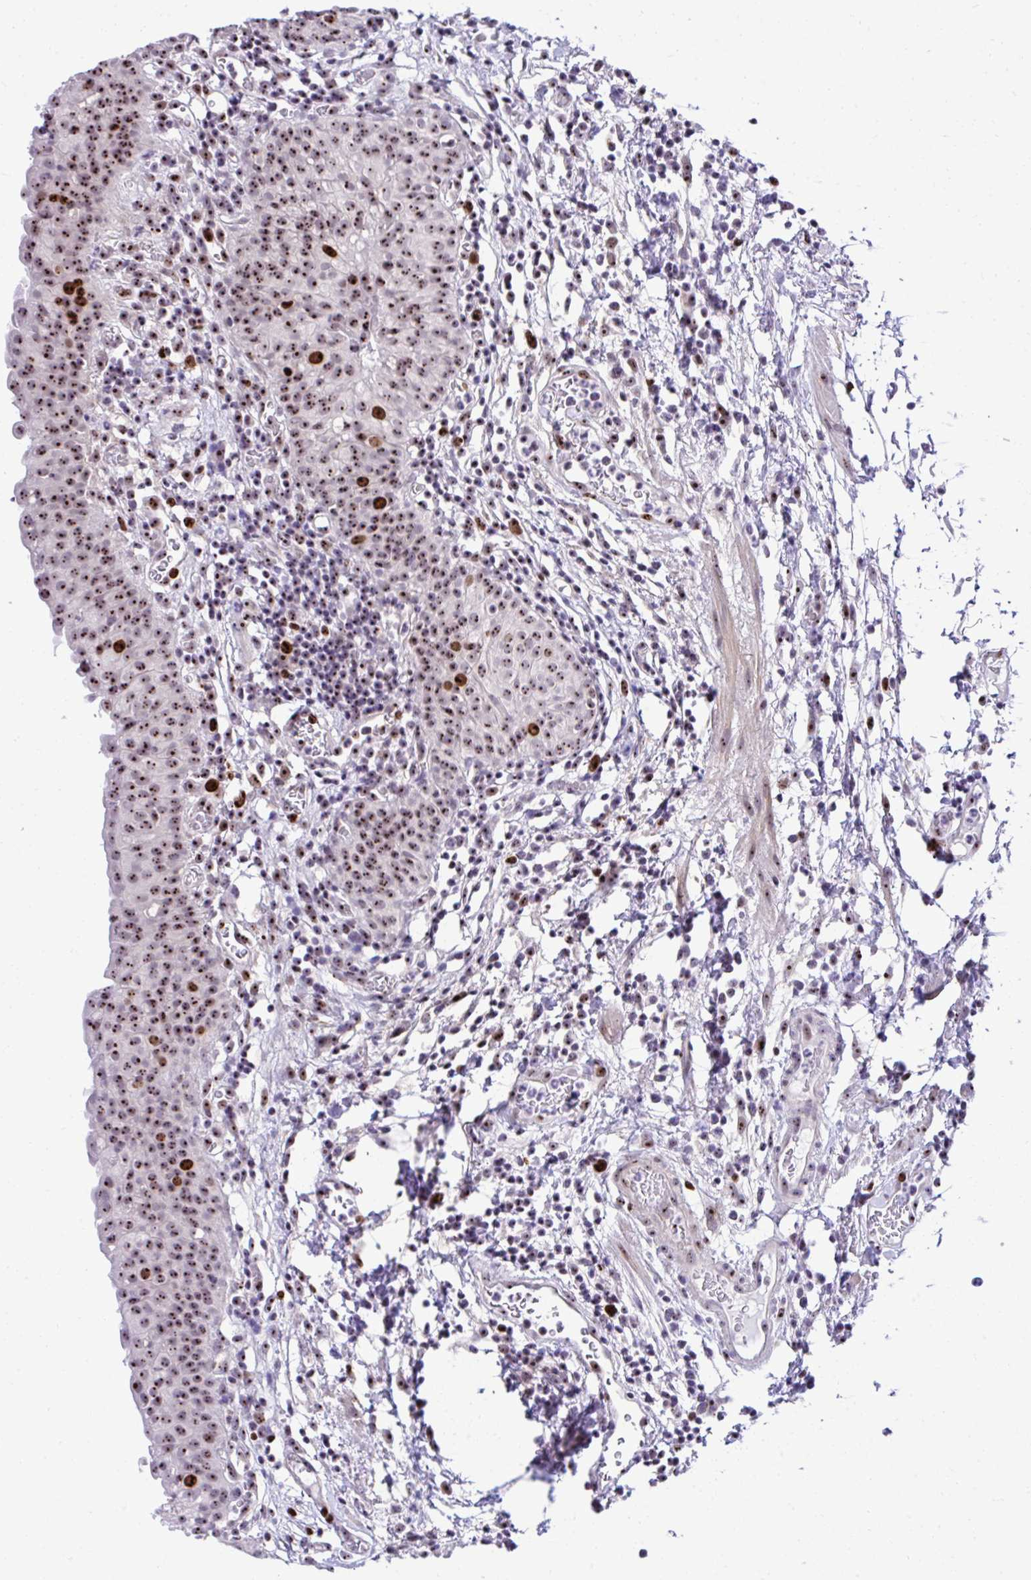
{"staining": {"intensity": "strong", "quantity": ">75%", "location": "nuclear"}, "tissue": "urinary bladder", "cell_type": "Urothelial cells", "image_type": "normal", "snomed": [{"axis": "morphology", "description": "Normal tissue, NOS"}, {"axis": "morphology", "description": "Inflammation, NOS"}, {"axis": "topography", "description": "Urinary bladder"}], "caption": "An IHC micrograph of benign tissue is shown. Protein staining in brown shows strong nuclear positivity in urinary bladder within urothelial cells. (Stains: DAB (3,3'-diaminobenzidine) in brown, nuclei in blue, Microscopy: brightfield microscopy at high magnification).", "gene": "CEP72", "patient": {"sex": "male", "age": 57}}